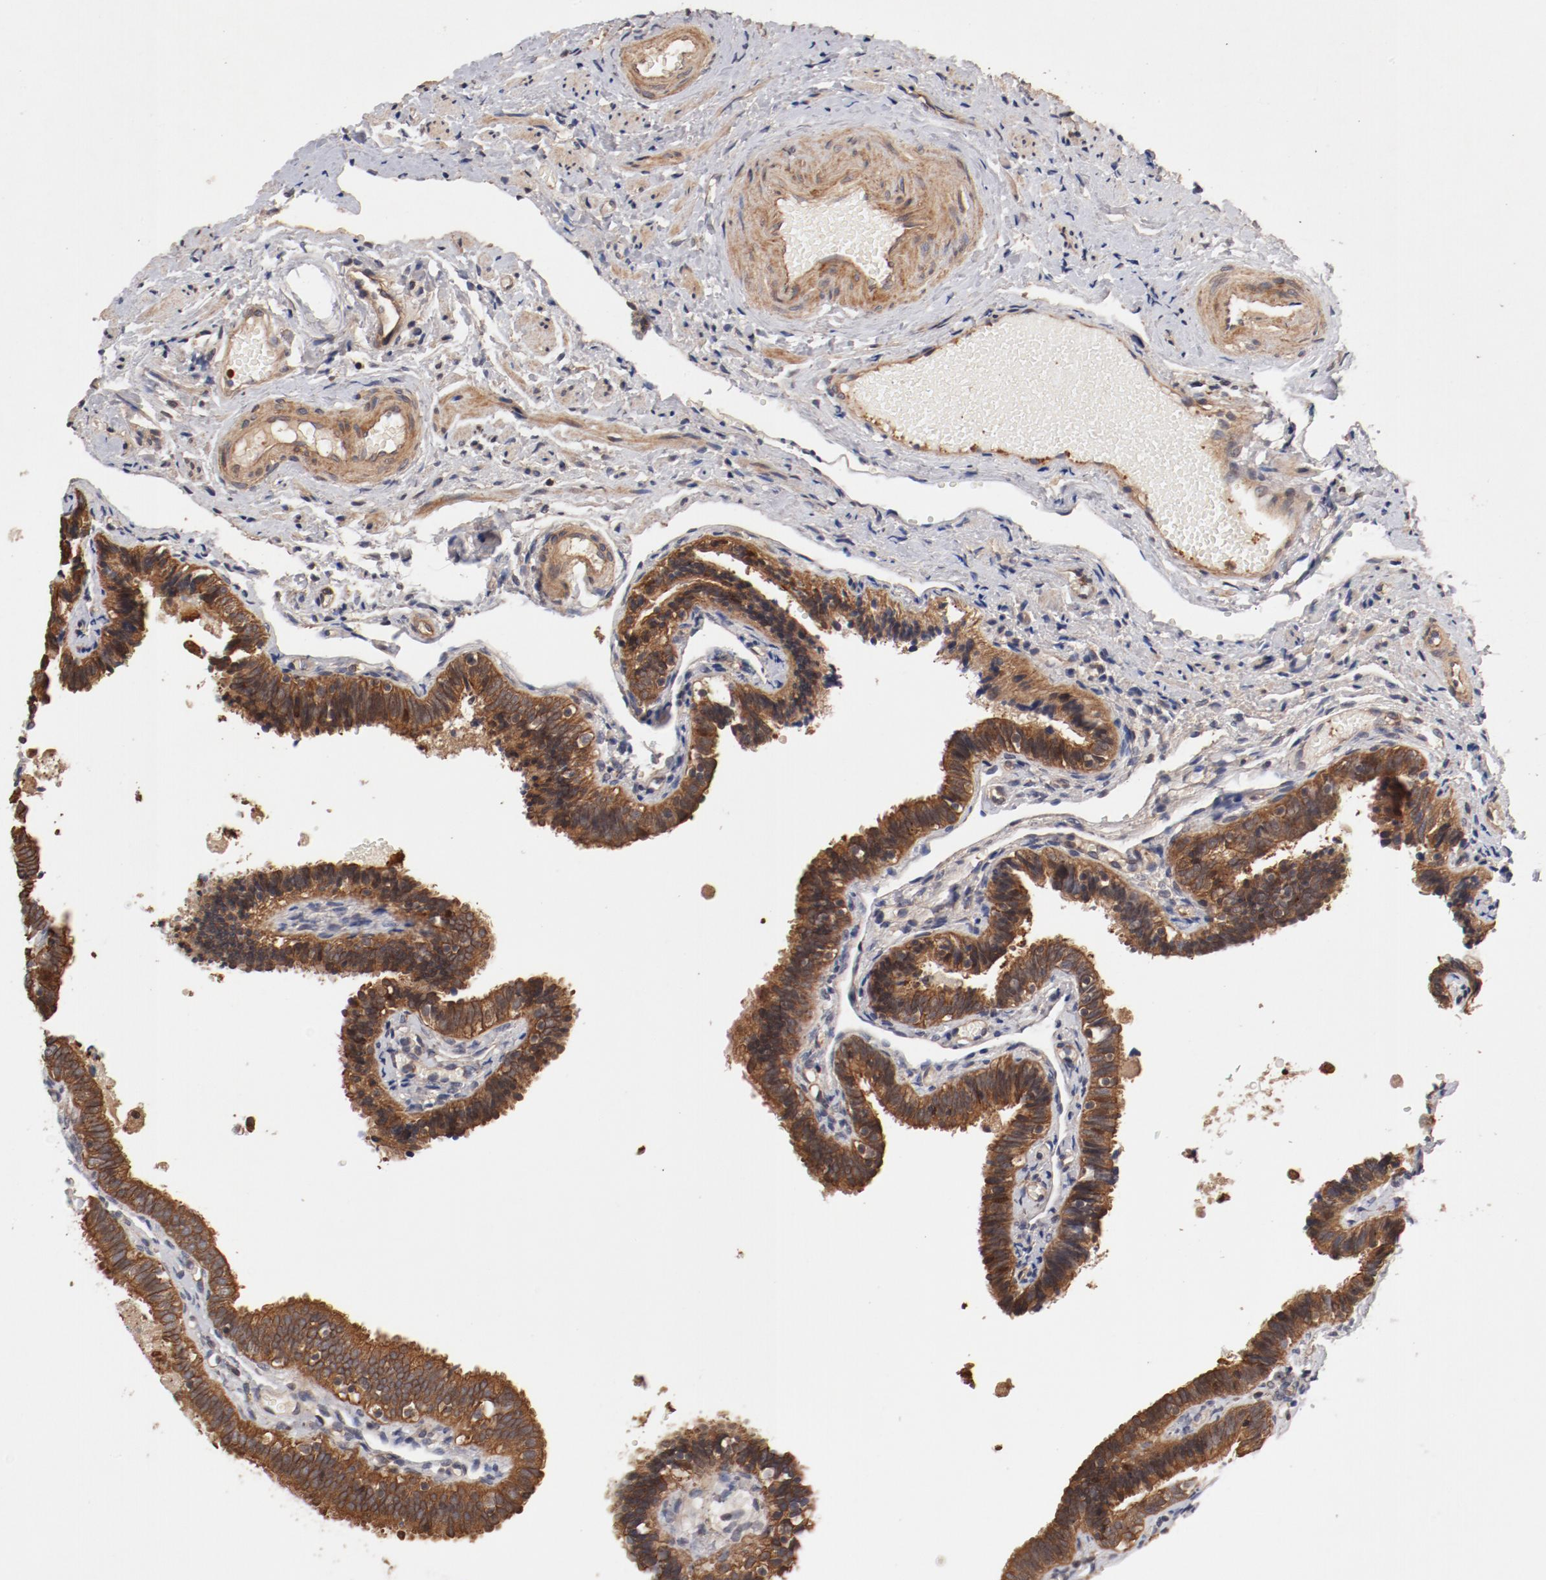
{"staining": {"intensity": "moderate", "quantity": ">75%", "location": "cytoplasmic/membranous"}, "tissue": "fallopian tube", "cell_type": "Glandular cells", "image_type": "normal", "snomed": [{"axis": "morphology", "description": "Normal tissue, NOS"}, {"axis": "topography", "description": "Fallopian tube"}], "caption": "Protein positivity by immunohistochemistry shows moderate cytoplasmic/membranous expression in about >75% of glandular cells in normal fallopian tube. (DAB (3,3'-diaminobenzidine) IHC with brightfield microscopy, high magnification).", "gene": "GUF1", "patient": {"sex": "female", "age": 46}}